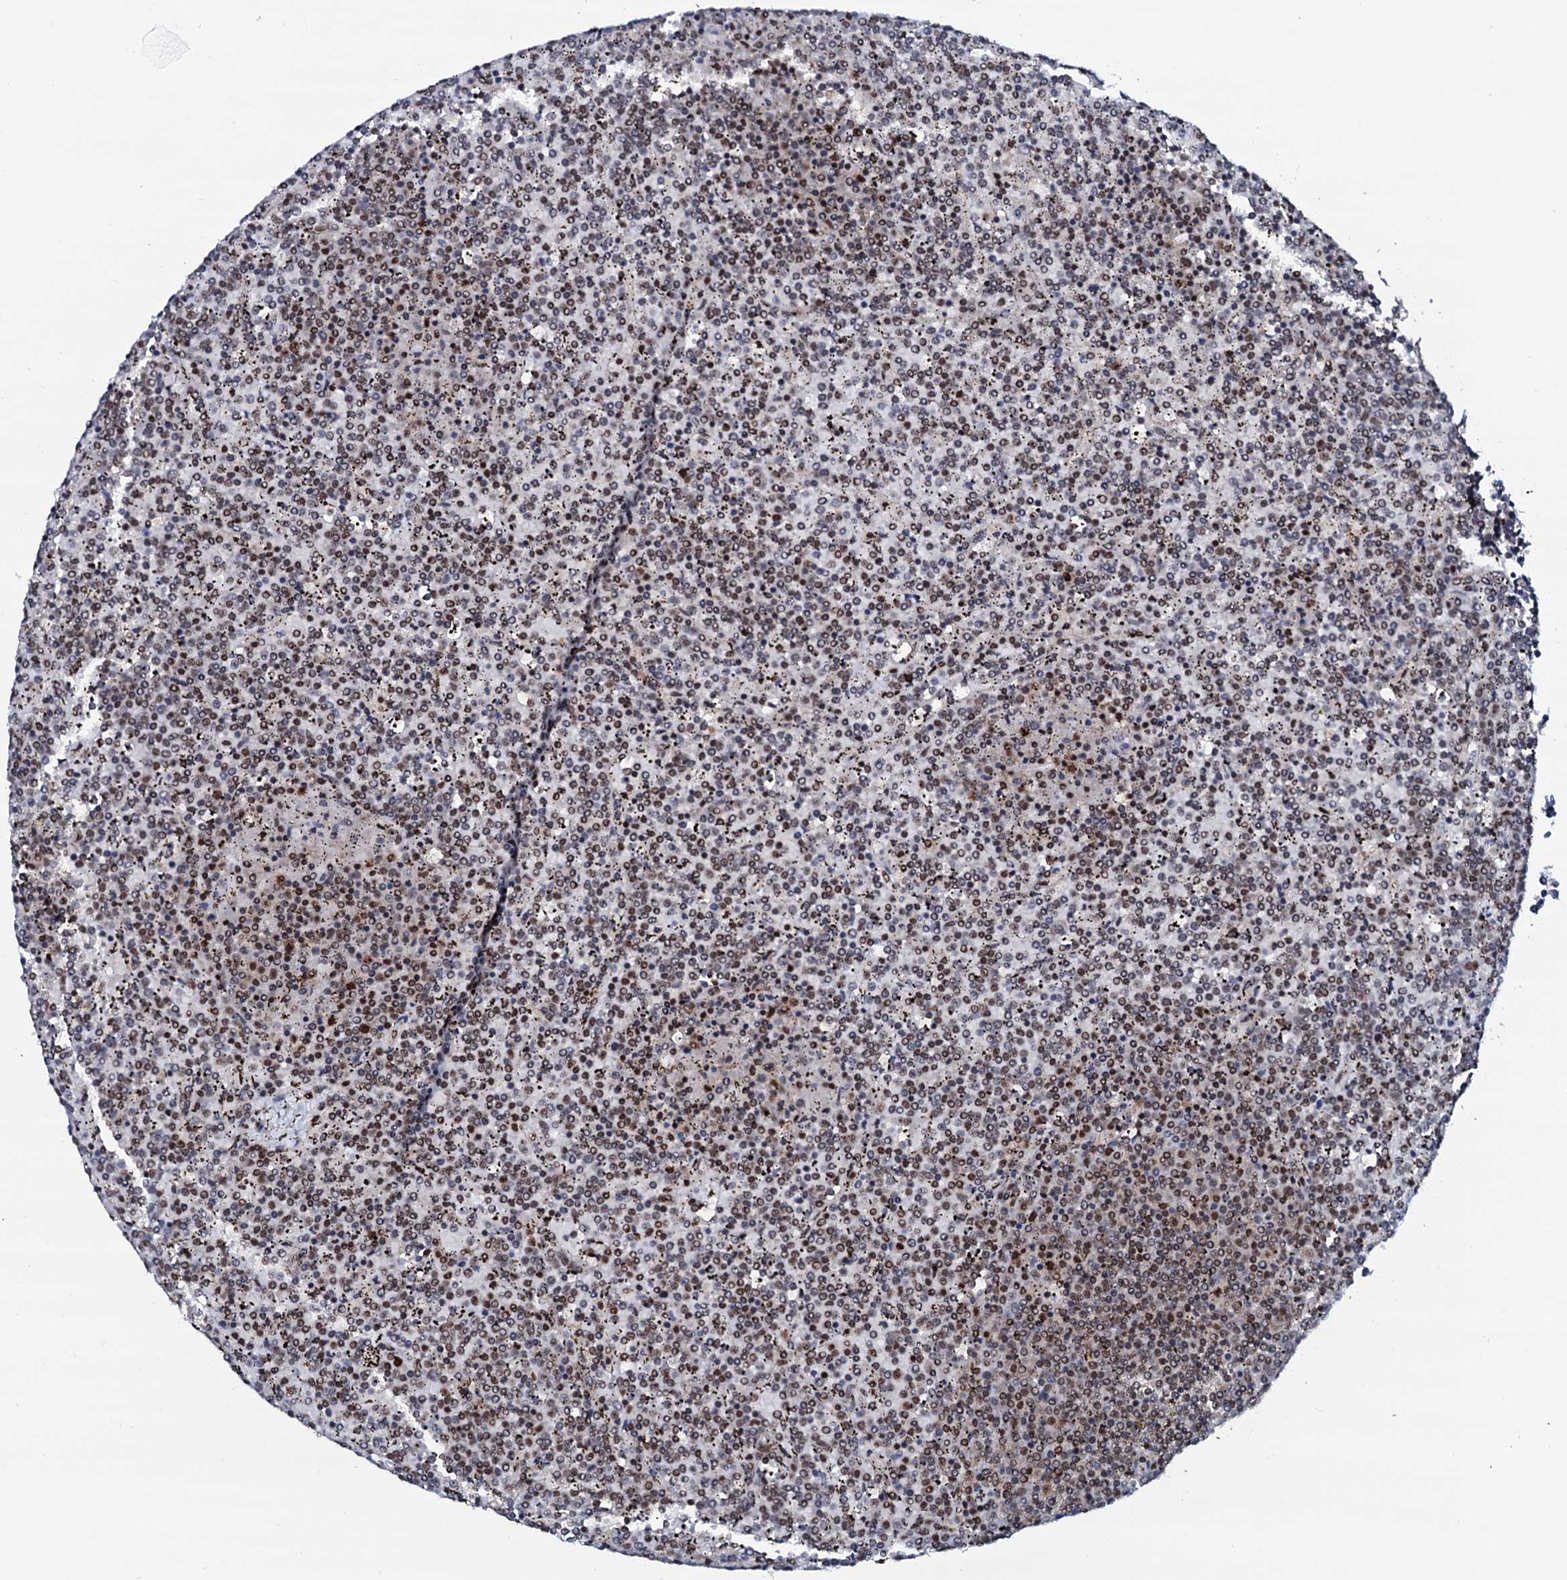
{"staining": {"intensity": "moderate", "quantity": "25%-75%", "location": "nuclear"}, "tissue": "lymphoma", "cell_type": "Tumor cells", "image_type": "cancer", "snomed": [{"axis": "morphology", "description": "Malignant lymphoma, non-Hodgkin's type, Low grade"}, {"axis": "topography", "description": "Spleen"}], "caption": "Malignant lymphoma, non-Hodgkin's type (low-grade) was stained to show a protein in brown. There is medium levels of moderate nuclear expression in about 25%-75% of tumor cells.", "gene": "PRPF18", "patient": {"sex": "female", "age": 19}}